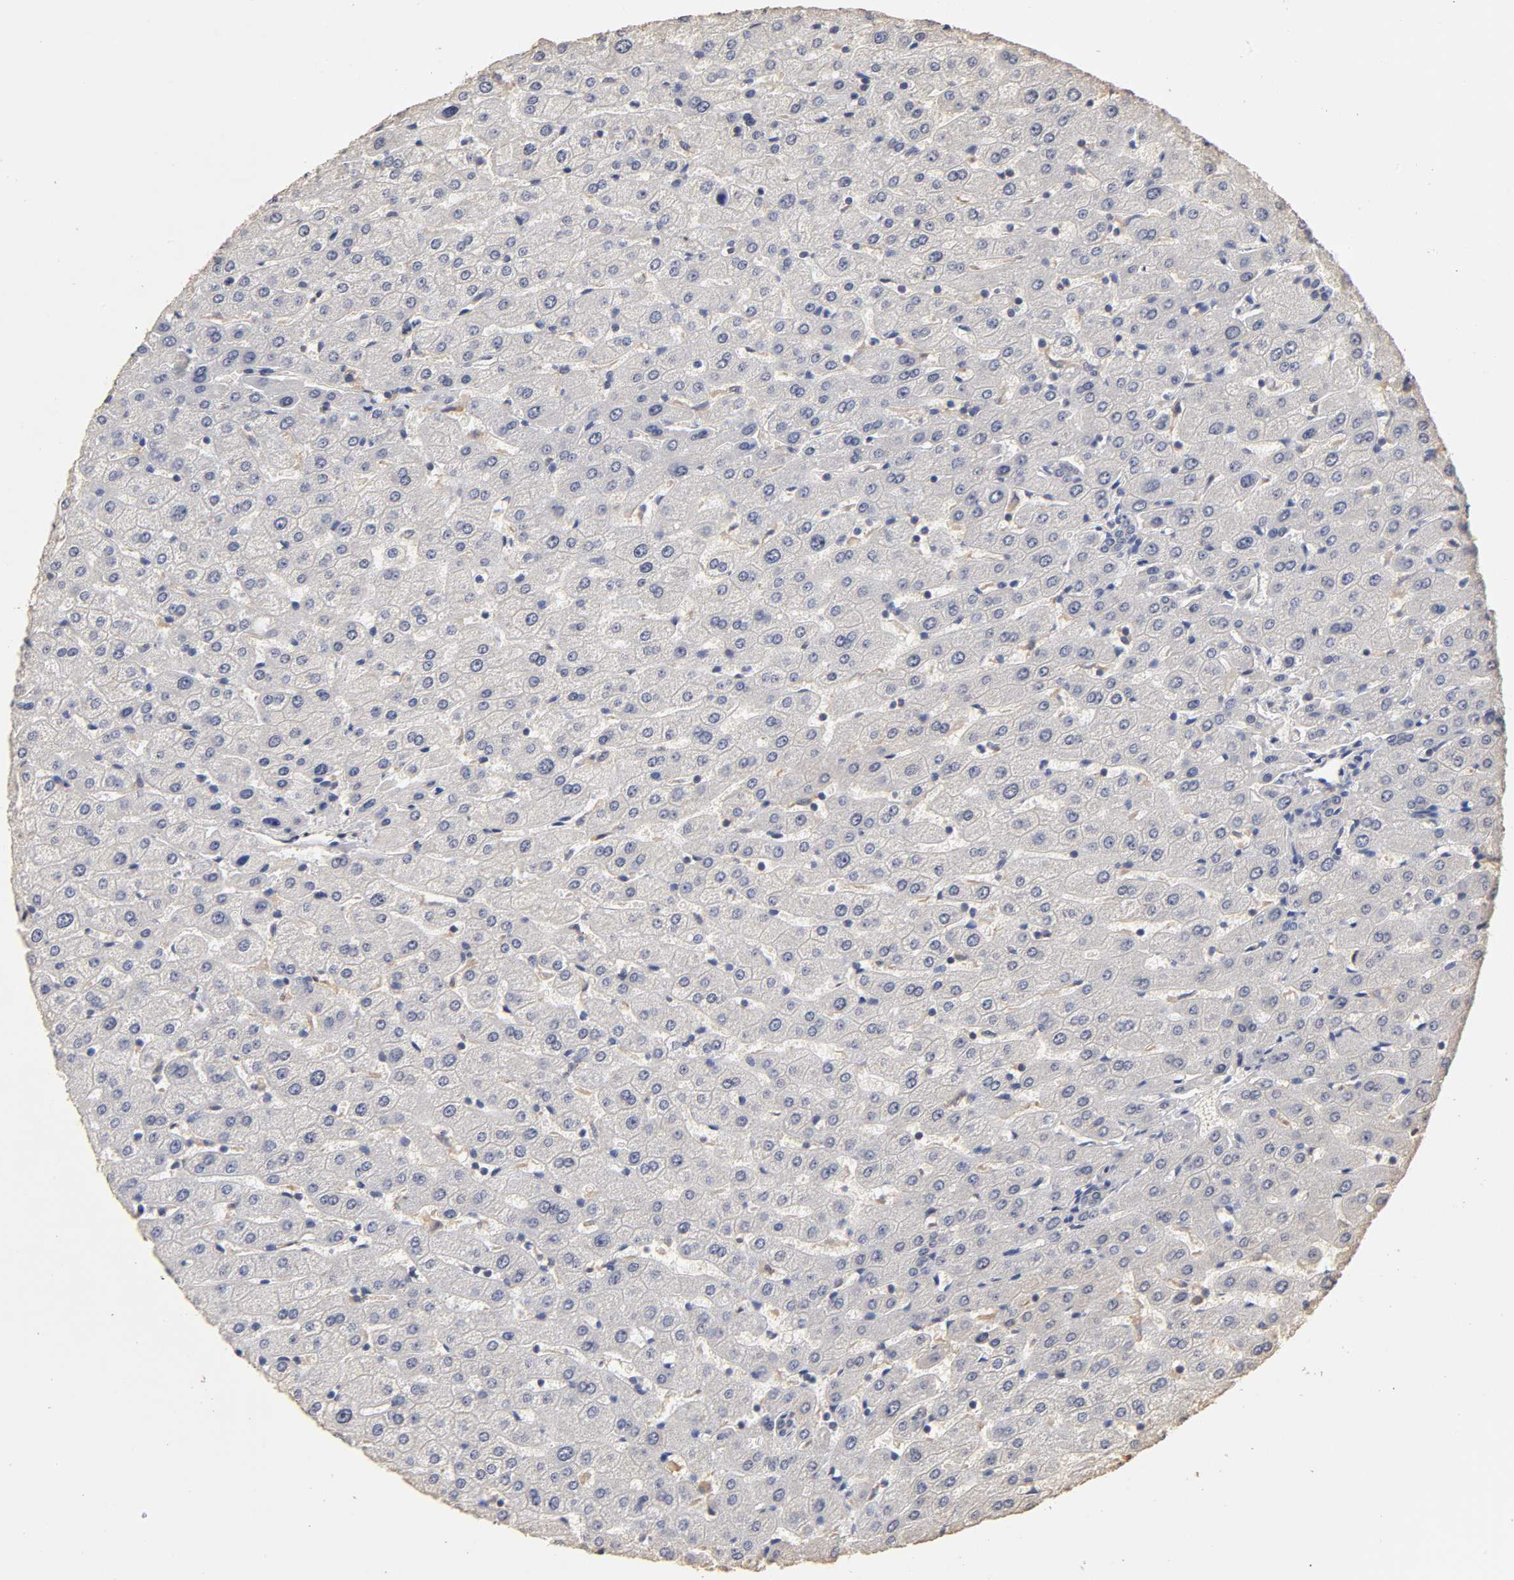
{"staining": {"intensity": "negative", "quantity": "none", "location": "none"}, "tissue": "liver", "cell_type": "Cholangiocytes", "image_type": "normal", "snomed": [{"axis": "morphology", "description": "Normal tissue, NOS"}, {"axis": "morphology", "description": "Fibrosis, NOS"}, {"axis": "topography", "description": "Liver"}], "caption": "The immunohistochemistry micrograph has no significant positivity in cholangiocytes of liver.", "gene": "VSIG4", "patient": {"sex": "female", "age": 29}}